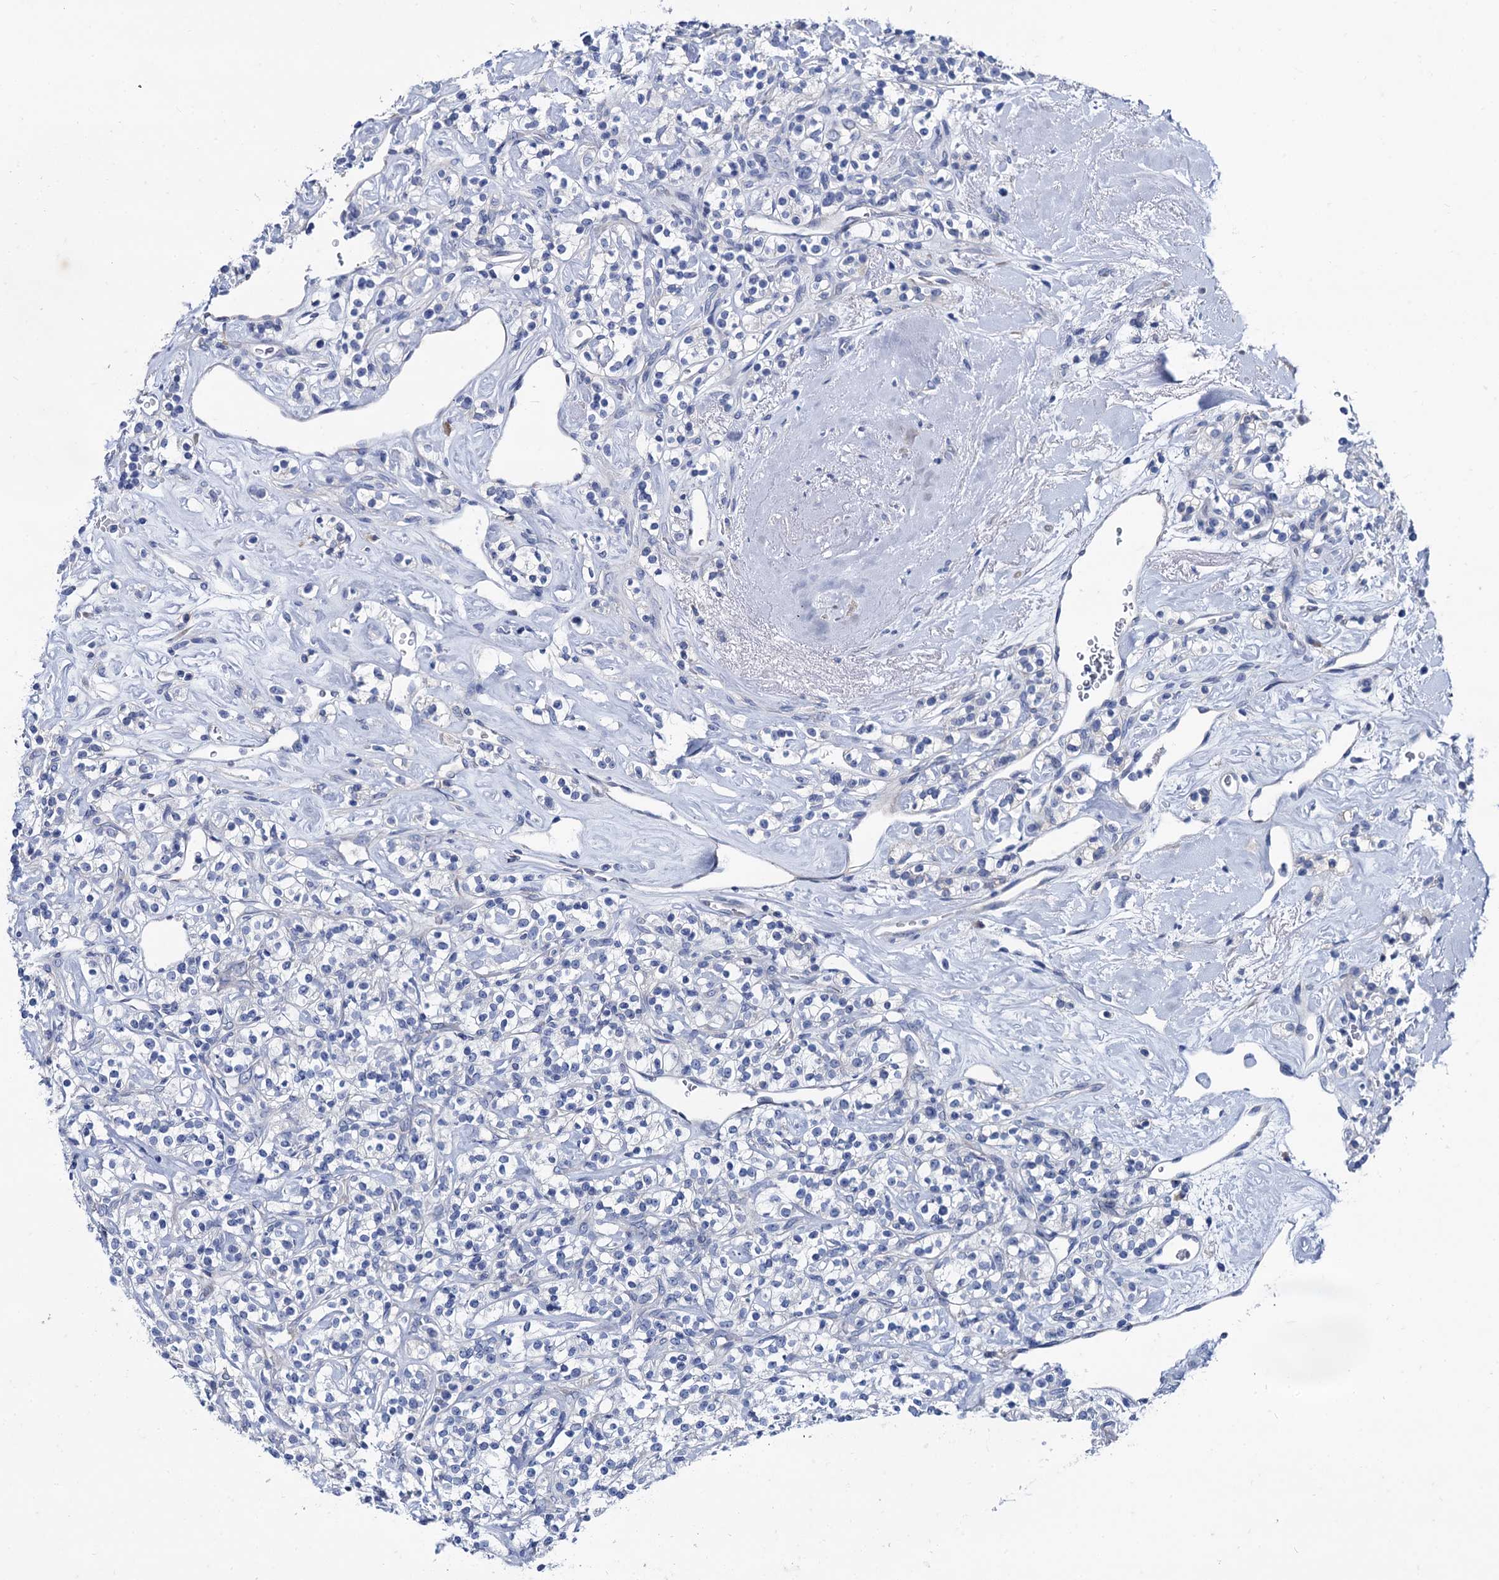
{"staining": {"intensity": "negative", "quantity": "none", "location": "none"}, "tissue": "renal cancer", "cell_type": "Tumor cells", "image_type": "cancer", "snomed": [{"axis": "morphology", "description": "Adenocarcinoma, NOS"}, {"axis": "topography", "description": "Kidney"}], "caption": "DAB (3,3'-diaminobenzidine) immunohistochemical staining of human renal cancer exhibits no significant positivity in tumor cells. (Immunohistochemistry, brightfield microscopy, high magnification).", "gene": "FOXR2", "patient": {"sex": "male", "age": 77}}